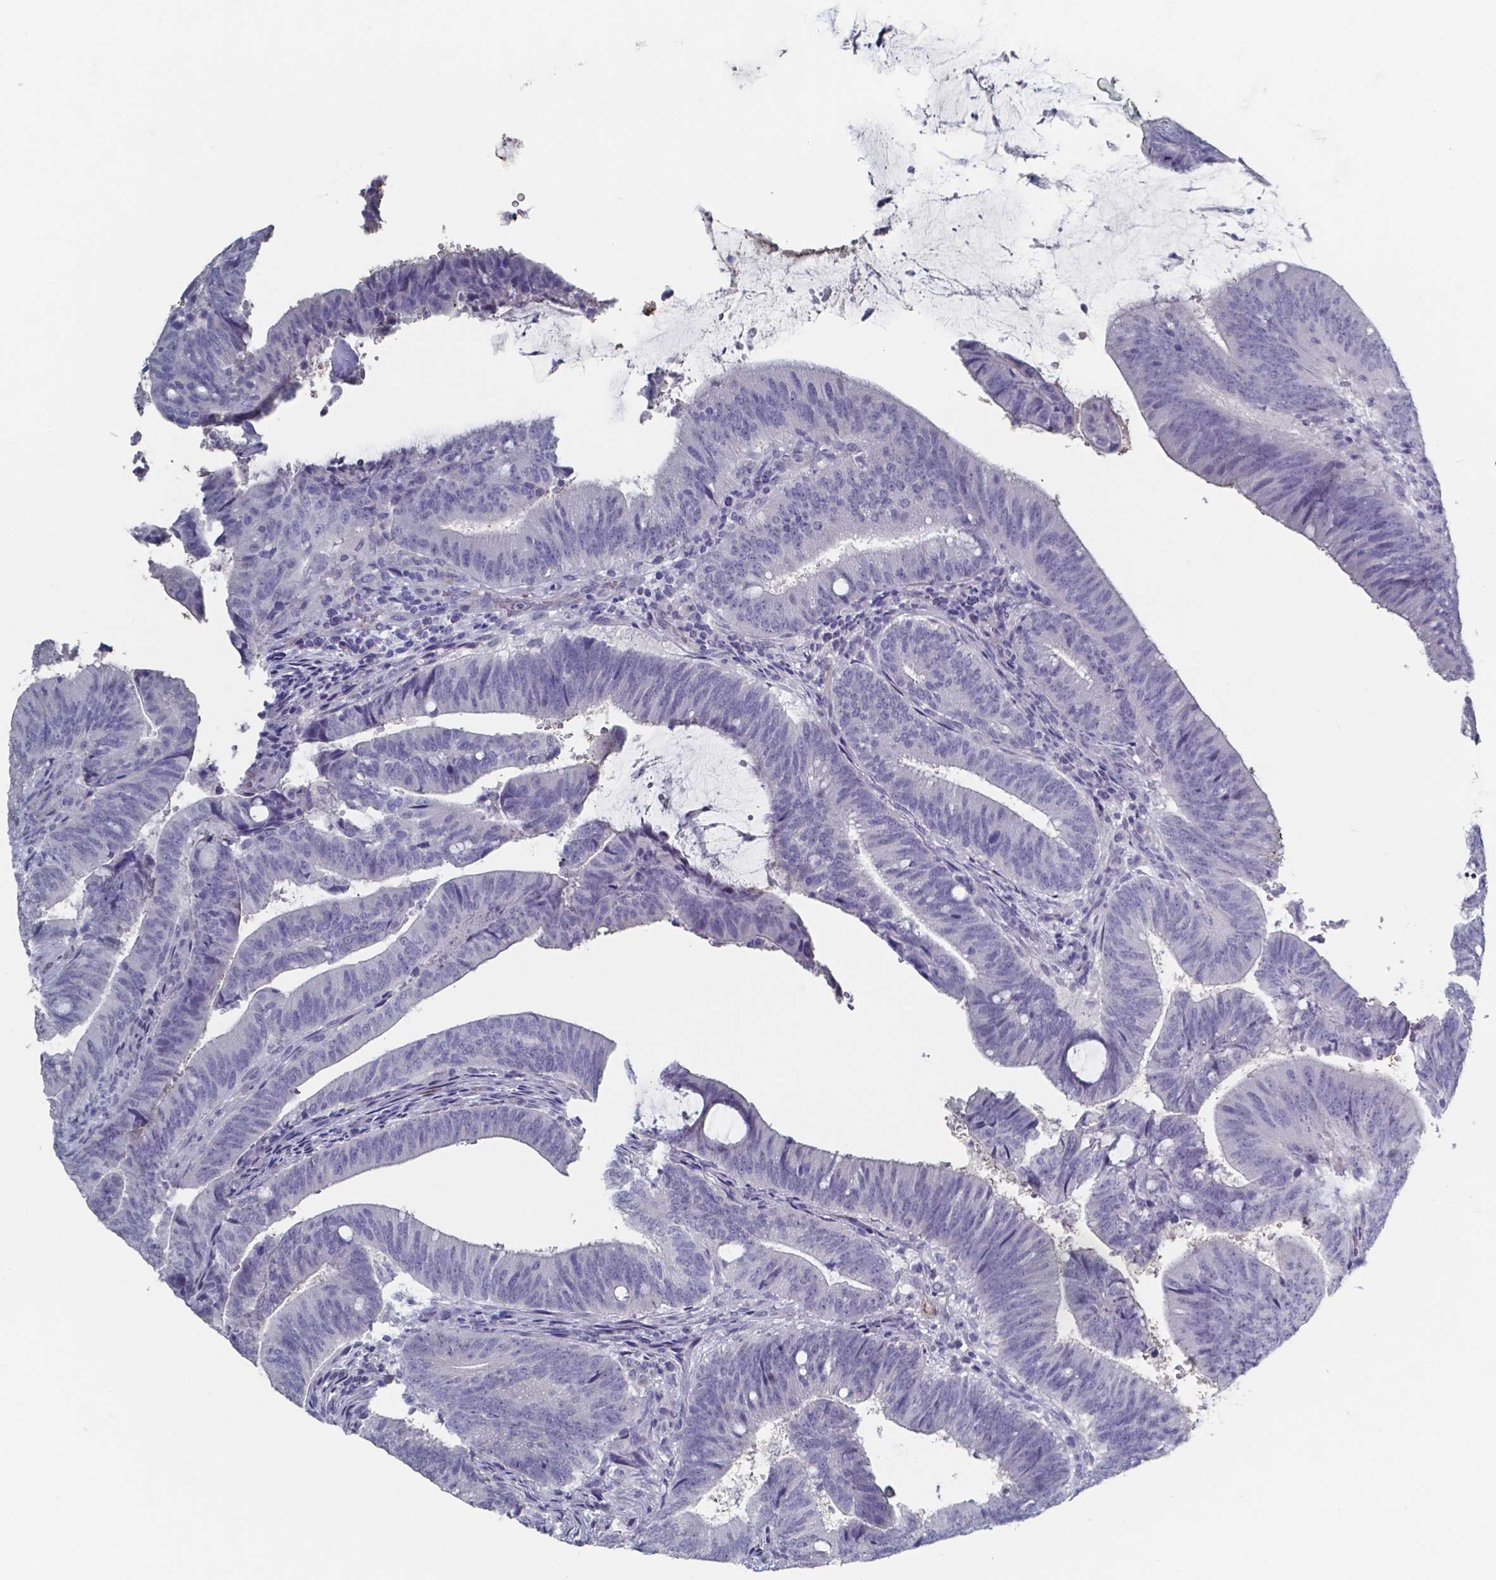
{"staining": {"intensity": "negative", "quantity": "none", "location": "none"}, "tissue": "colorectal cancer", "cell_type": "Tumor cells", "image_type": "cancer", "snomed": [{"axis": "morphology", "description": "Adenocarcinoma, NOS"}, {"axis": "topography", "description": "Colon"}], "caption": "Protein analysis of colorectal cancer (adenocarcinoma) shows no significant expression in tumor cells.", "gene": "PLA2R1", "patient": {"sex": "female", "age": 43}}